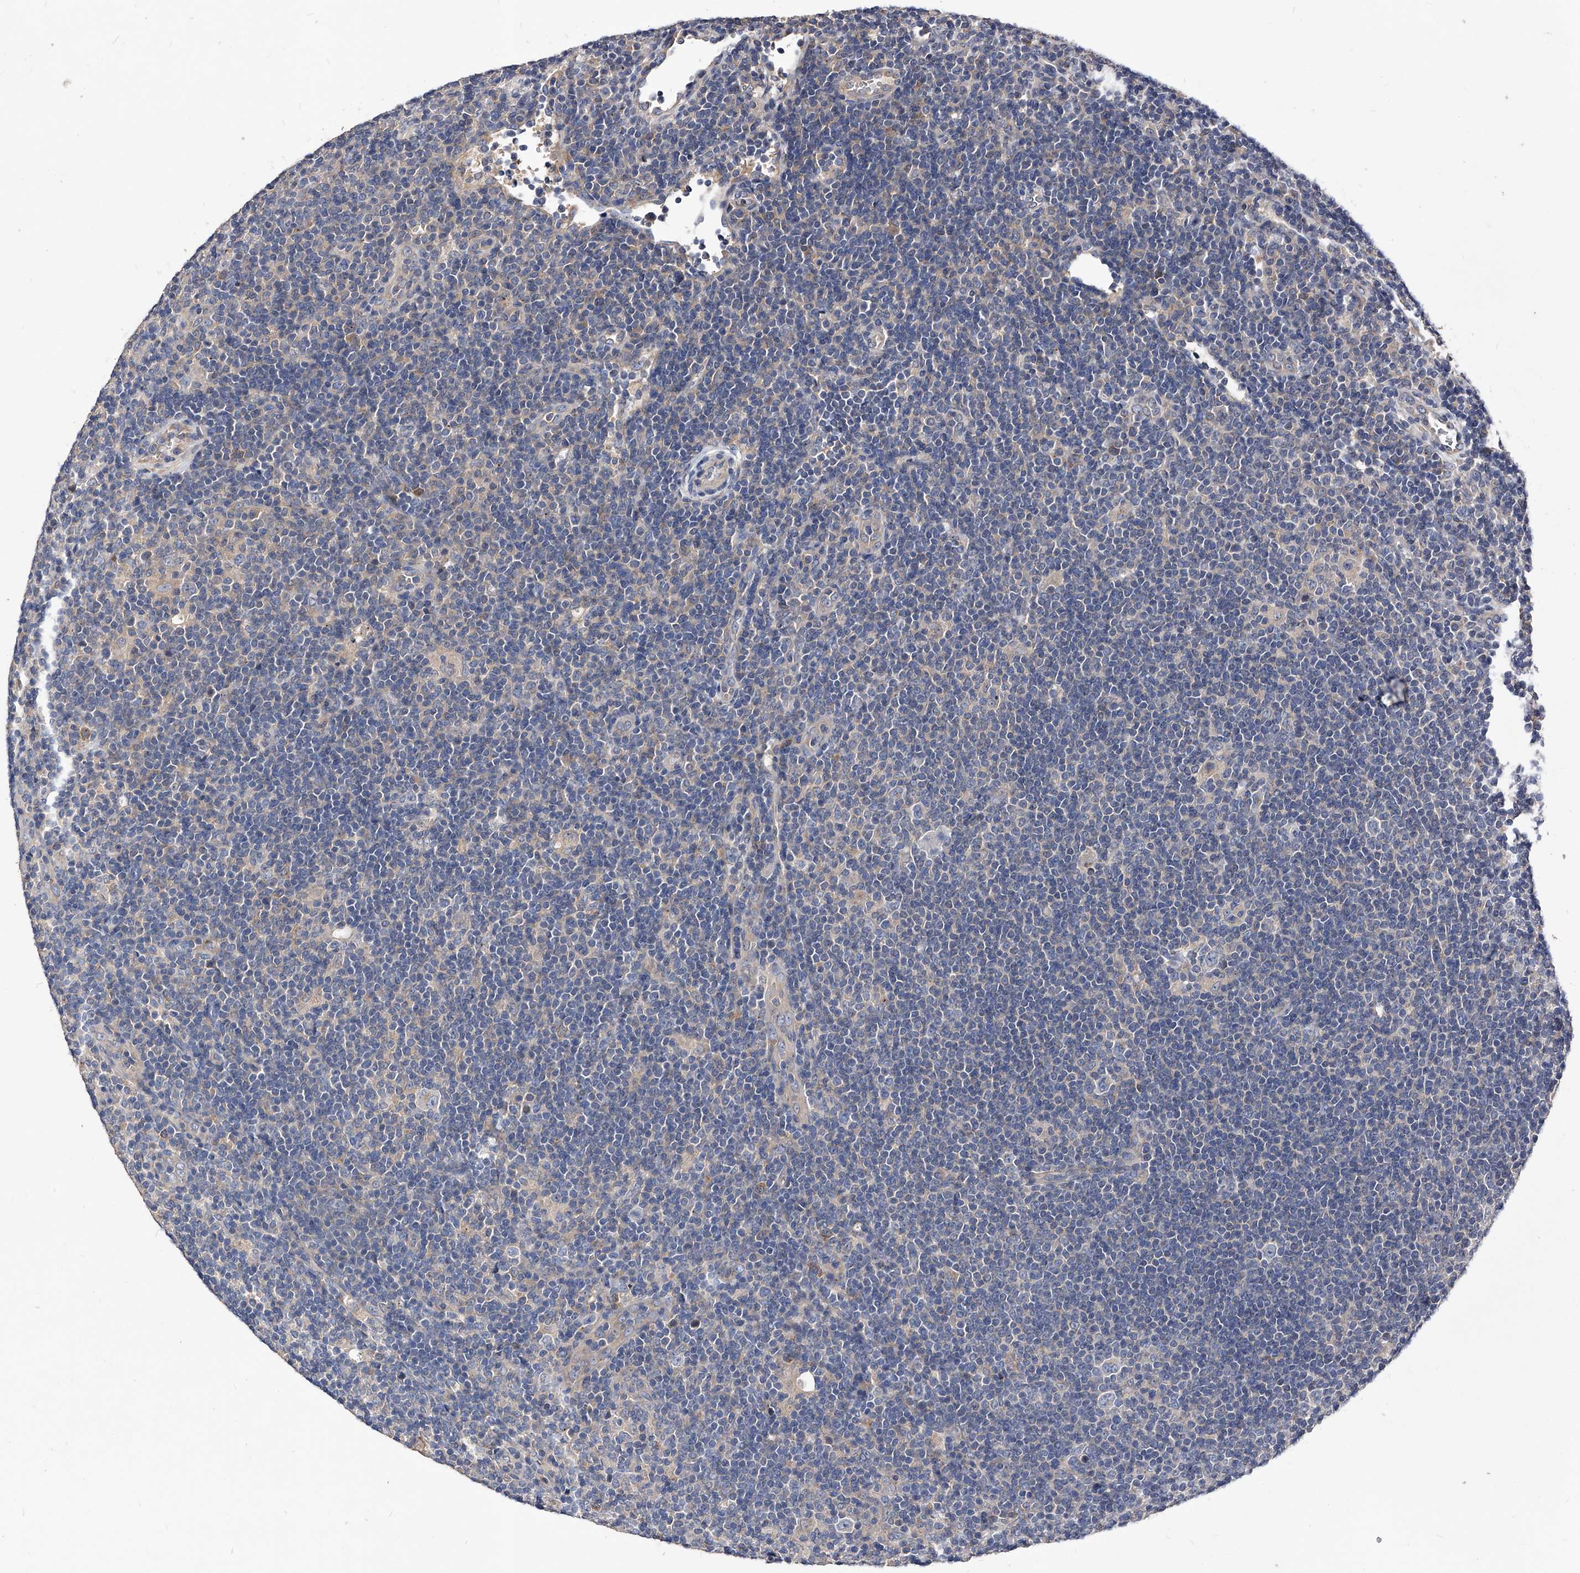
{"staining": {"intensity": "negative", "quantity": "none", "location": "none"}, "tissue": "lymphoma", "cell_type": "Tumor cells", "image_type": "cancer", "snomed": [{"axis": "morphology", "description": "Hodgkin's disease, NOS"}, {"axis": "topography", "description": "Lymph node"}], "caption": "Tumor cells are negative for protein expression in human Hodgkin's disease. Brightfield microscopy of IHC stained with DAB (3,3'-diaminobenzidine) (brown) and hematoxylin (blue), captured at high magnification.", "gene": "ARL4C", "patient": {"sex": "female", "age": 57}}